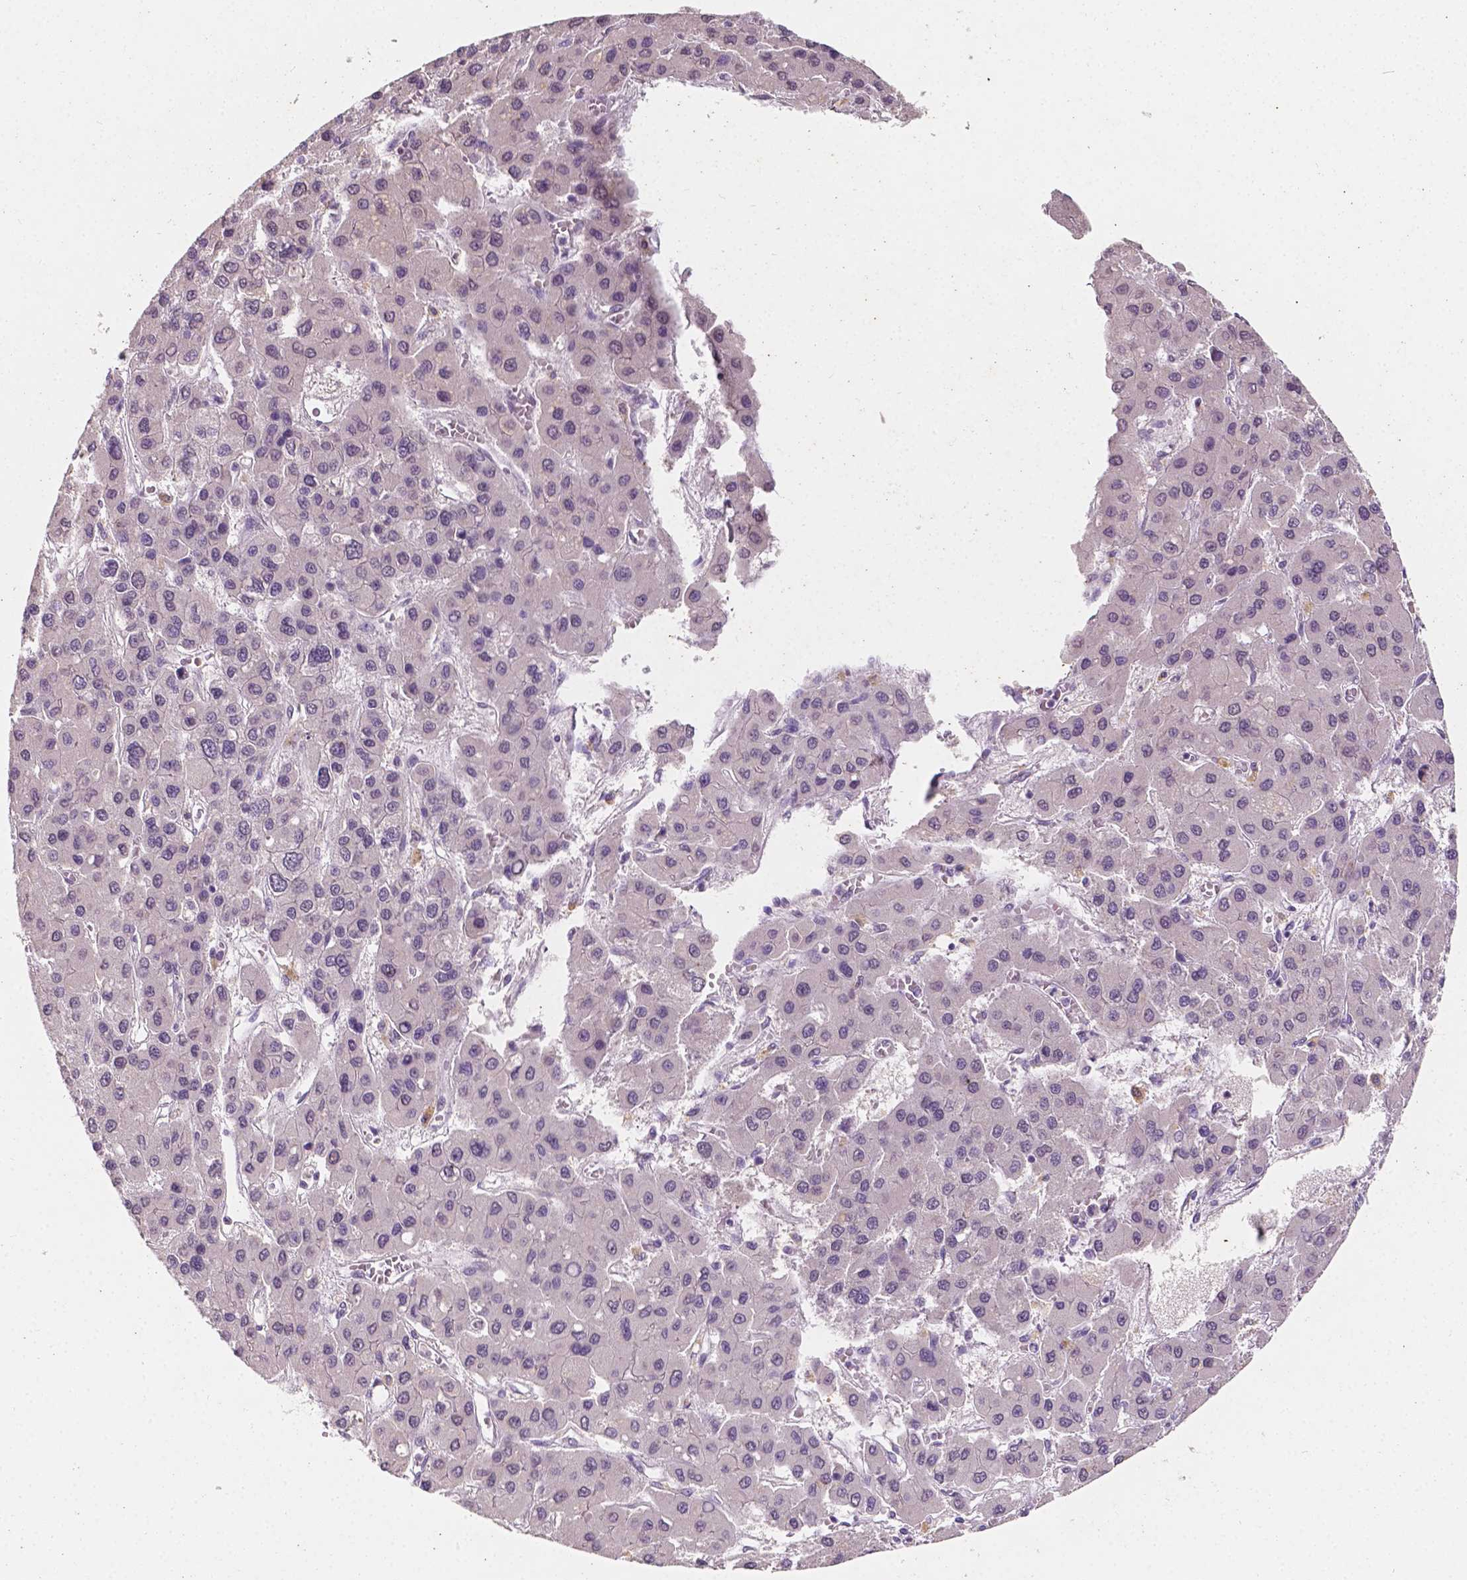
{"staining": {"intensity": "negative", "quantity": "none", "location": "none"}, "tissue": "liver cancer", "cell_type": "Tumor cells", "image_type": "cancer", "snomed": [{"axis": "morphology", "description": "Carcinoma, Hepatocellular, NOS"}, {"axis": "topography", "description": "Liver"}], "caption": "Tumor cells are negative for brown protein staining in liver cancer. (DAB (3,3'-diaminobenzidine) immunohistochemistry with hematoxylin counter stain).", "gene": "TAL1", "patient": {"sex": "female", "age": 41}}